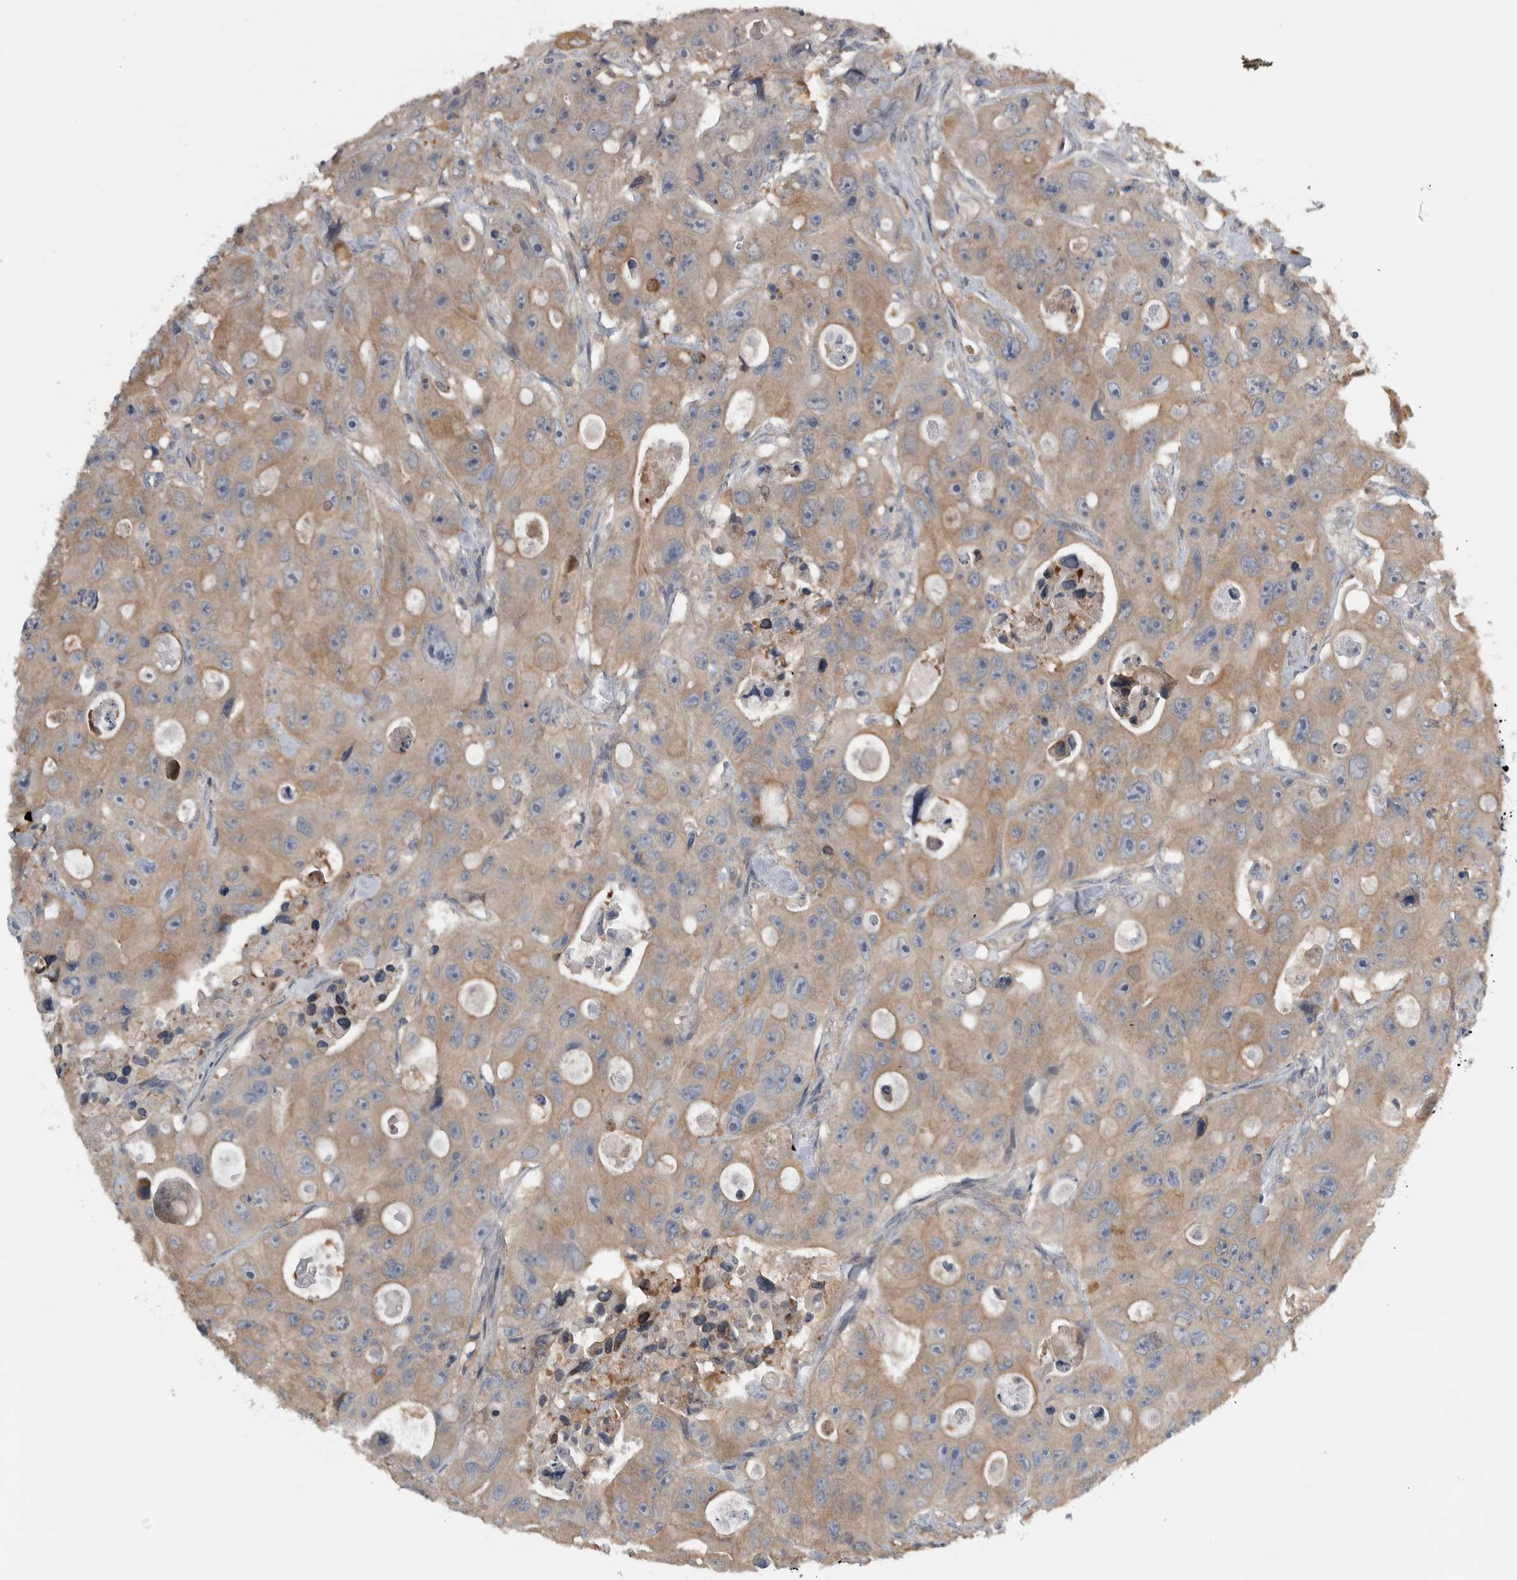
{"staining": {"intensity": "weak", "quantity": ">75%", "location": "cytoplasmic/membranous"}, "tissue": "colorectal cancer", "cell_type": "Tumor cells", "image_type": "cancer", "snomed": [{"axis": "morphology", "description": "Adenocarcinoma, NOS"}, {"axis": "topography", "description": "Colon"}], "caption": "Tumor cells demonstrate weak cytoplasmic/membranous positivity in about >75% of cells in adenocarcinoma (colorectal).", "gene": "NT5C2", "patient": {"sex": "female", "age": 46}}